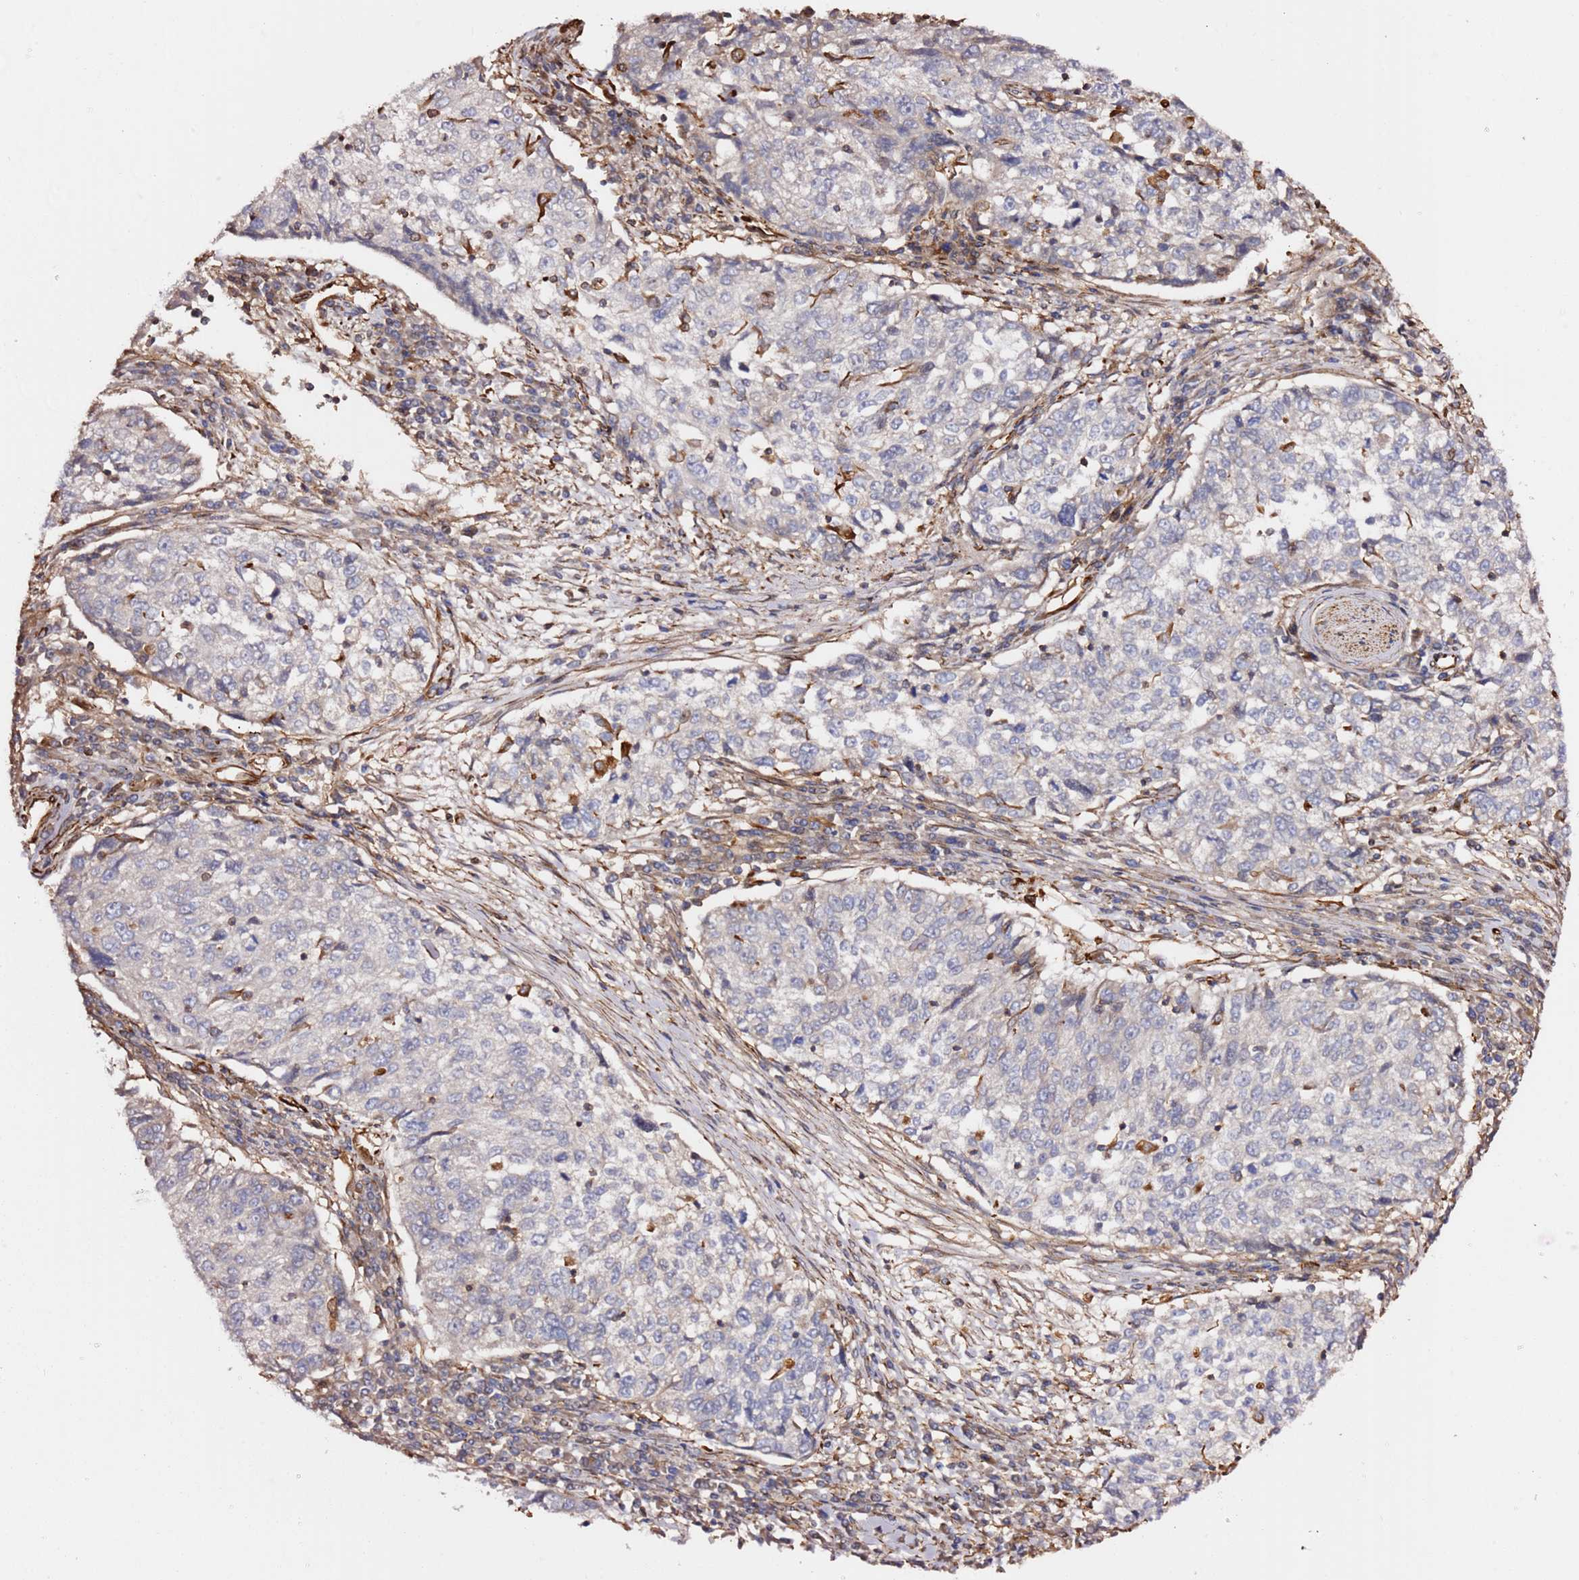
{"staining": {"intensity": "negative", "quantity": "none", "location": "none"}, "tissue": "cervical cancer", "cell_type": "Tumor cells", "image_type": "cancer", "snomed": [{"axis": "morphology", "description": "Squamous cell carcinoma, NOS"}, {"axis": "topography", "description": "Cervix"}], "caption": "DAB (3,3'-diaminobenzidine) immunohistochemical staining of human squamous cell carcinoma (cervical) displays no significant positivity in tumor cells.", "gene": "MRGPRE", "patient": {"sex": "female", "age": 57}}